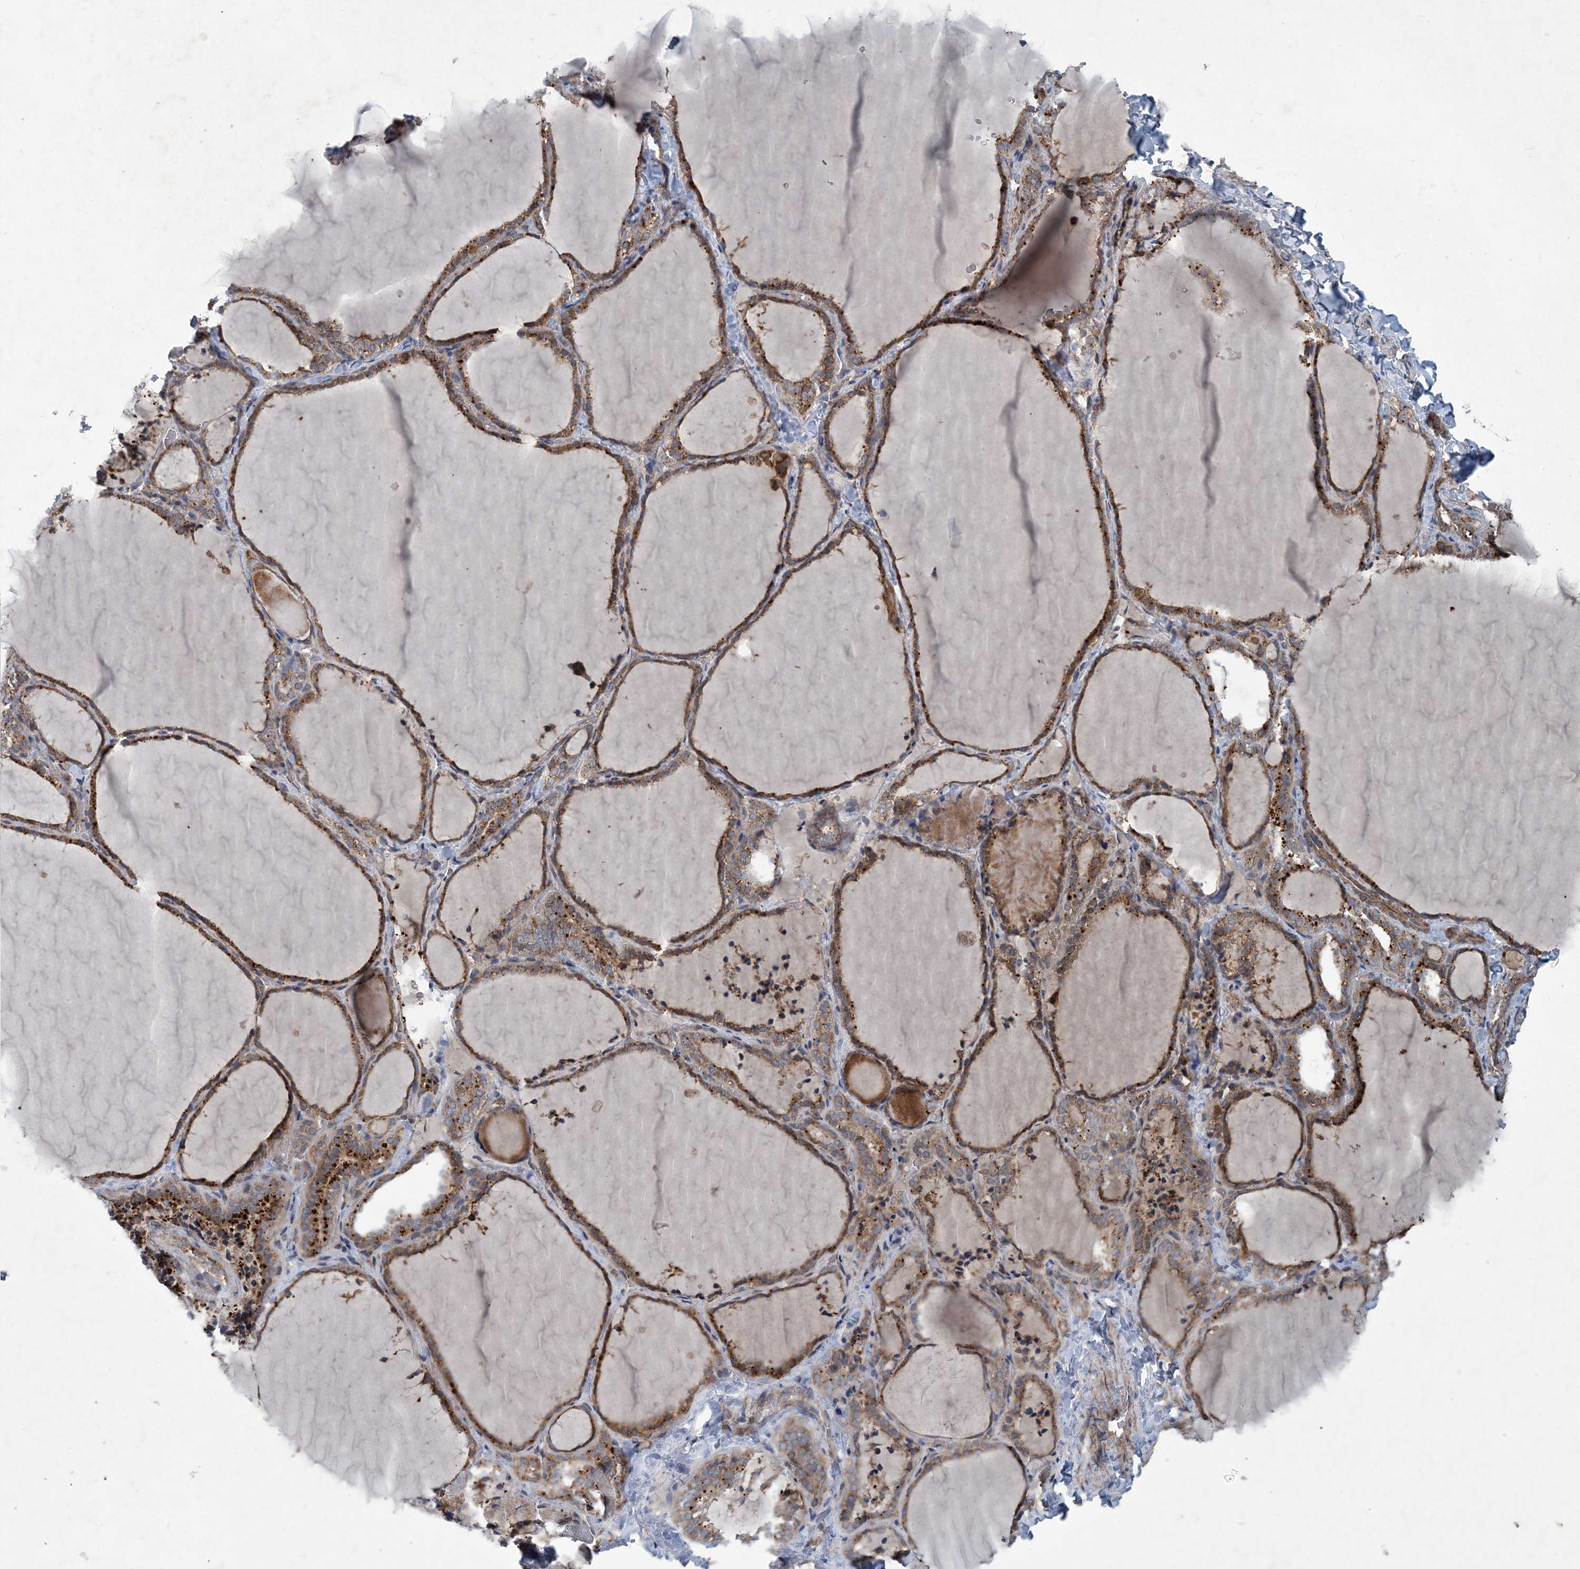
{"staining": {"intensity": "moderate", "quantity": ">75%", "location": "cytoplasmic/membranous"}, "tissue": "thyroid gland", "cell_type": "Glandular cells", "image_type": "normal", "snomed": [{"axis": "morphology", "description": "Normal tissue, NOS"}, {"axis": "topography", "description": "Thyroid gland"}], "caption": "A high-resolution photomicrograph shows immunohistochemistry staining of normal thyroid gland, which displays moderate cytoplasmic/membranous staining in approximately >75% of glandular cells.", "gene": "NDUFA2", "patient": {"sex": "female", "age": 22}}